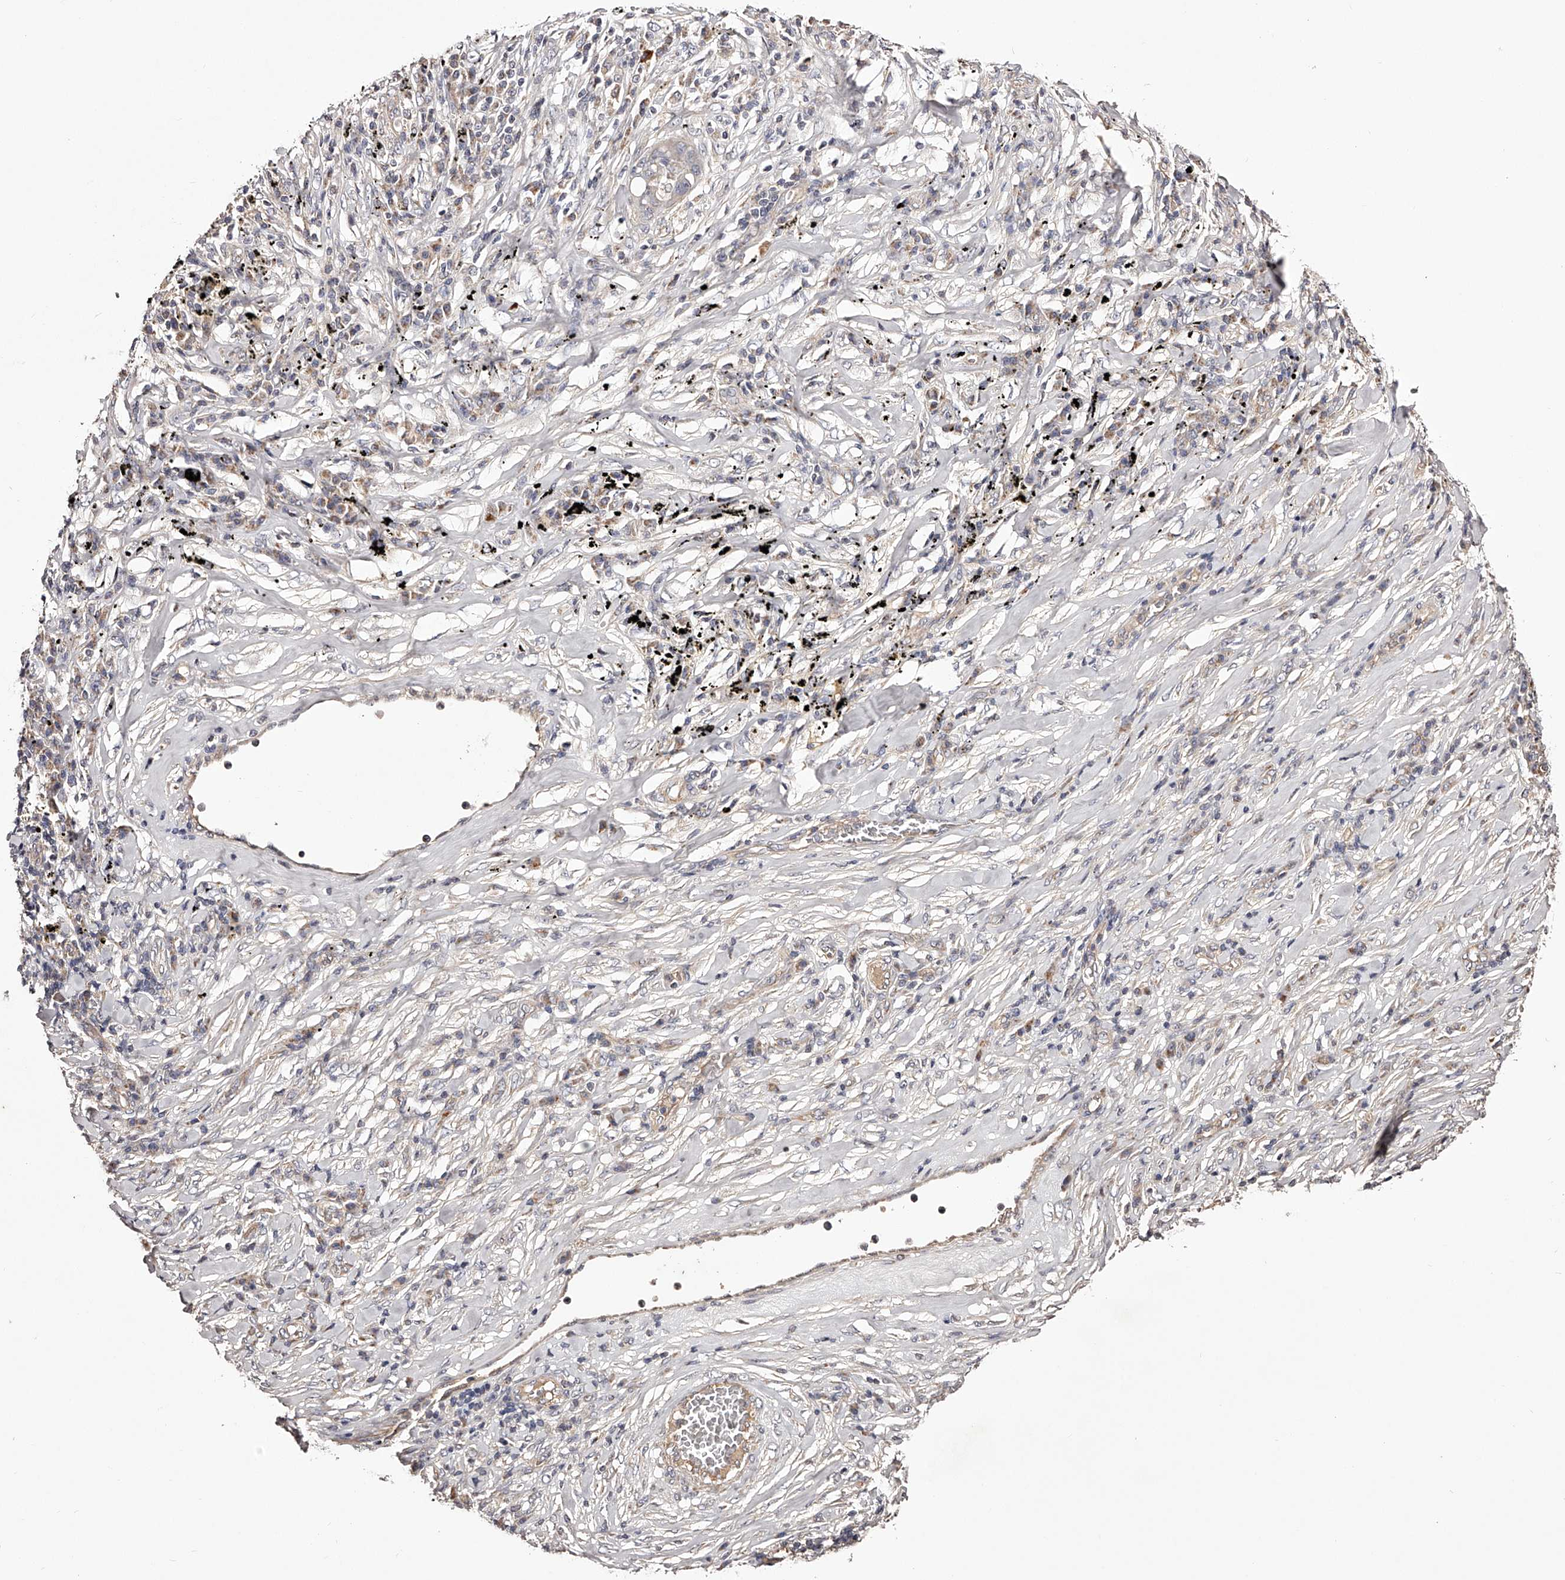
{"staining": {"intensity": "negative", "quantity": "none", "location": "none"}, "tissue": "lung cancer", "cell_type": "Tumor cells", "image_type": "cancer", "snomed": [{"axis": "morphology", "description": "Squamous cell carcinoma, NOS"}, {"axis": "topography", "description": "Lung"}], "caption": "The immunohistochemistry (IHC) photomicrograph has no significant expression in tumor cells of lung cancer tissue.", "gene": "USP21", "patient": {"sex": "female", "age": 63}}